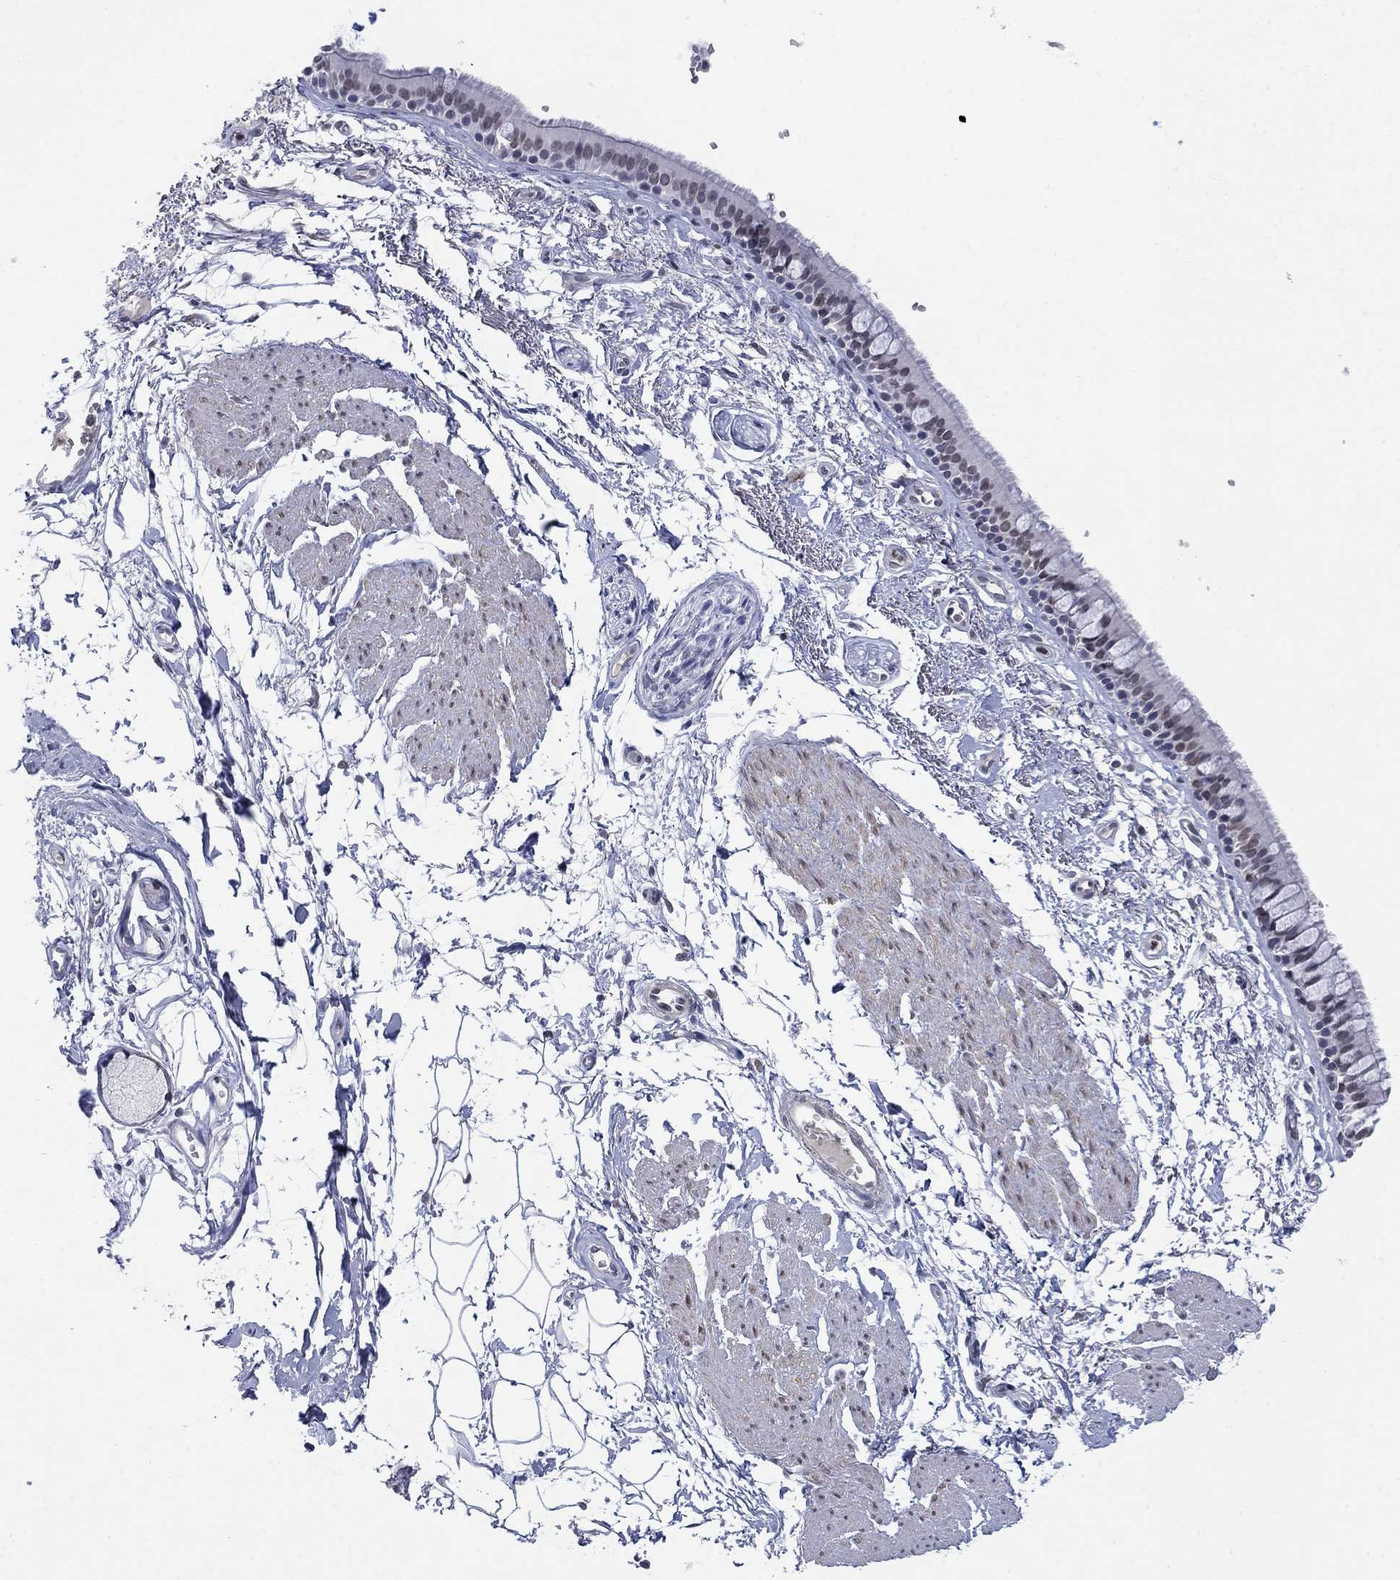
{"staining": {"intensity": "moderate", "quantity": "25%-75%", "location": "cytoplasmic/membranous,nuclear"}, "tissue": "bronchus", "cell_type": "Respiratory epithelial cells", "image_type": "normal", "snomed": [{"axis": "morphology", "description": "Normal tissue, NOS"}, {"axis": "topography", "description": "Cartilage tissue"}, {"axis": "topography", "description": "Bronchus"}], "caption": "Bronchus stained for a protein (brown) demonstrates moderate cytoplasmic/membranous,nuclear positive positivity in approximately 25%-75% of respiratory epithelial cells.", "gene": "TOR1AIP1", "patient": {"sex": "male", "age": 66}}